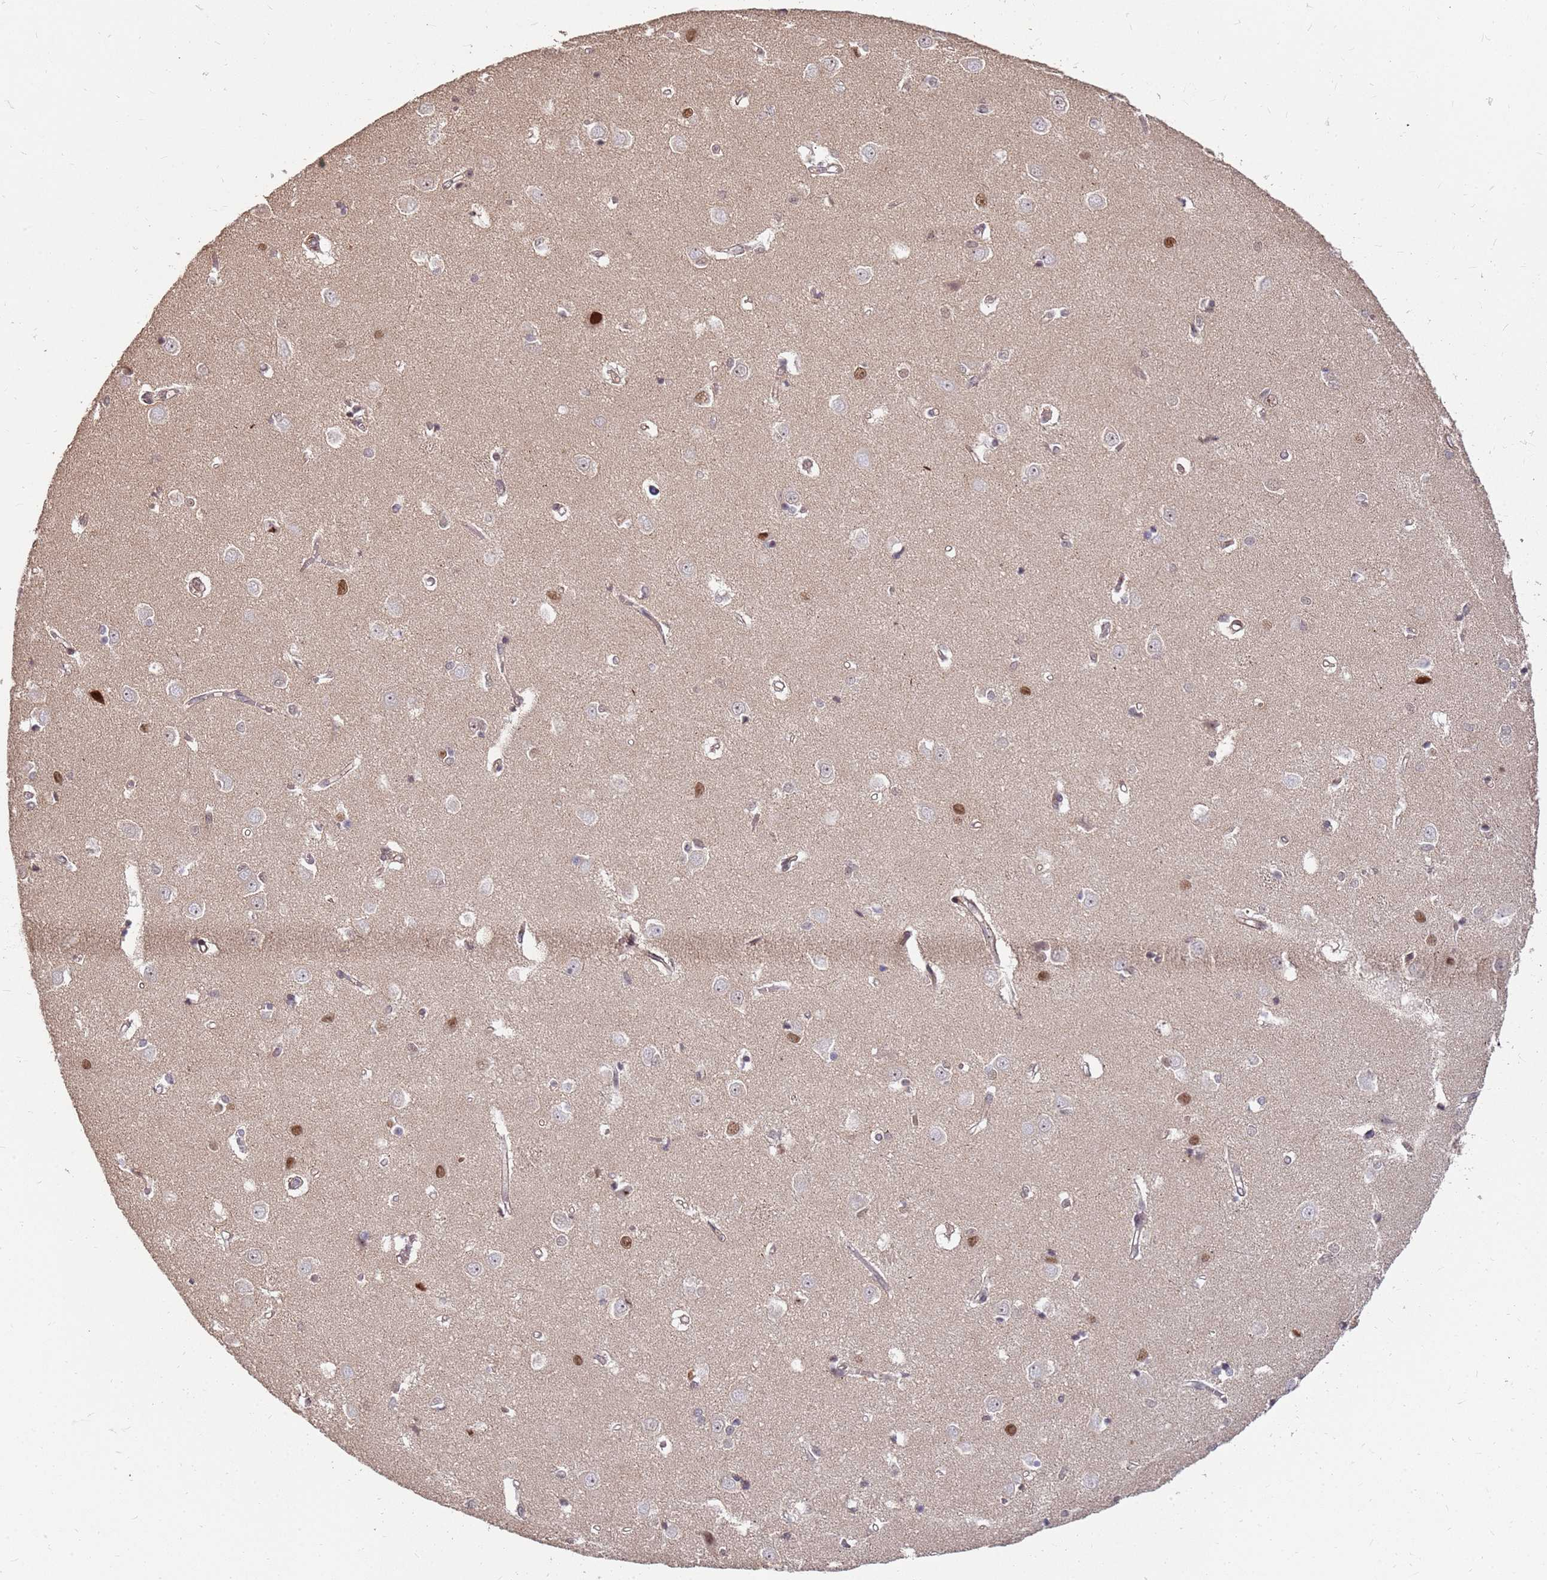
{"staining": {"intensity": "negative", "quantity": "none", "location": "none"}, "tissue": "caudate", "cell_type": "Glial cells", "image_type": "normal", "snomed": [{"axis": "morphology", "description": "Normal tissue, NOS"}, {"axis": "topography", "description": "Lateral ventricle wall"}], "caption": "This is an immunohistochemistry (IHC) photomicrograph of benign human caudate. There is no staining in glial cells.", "gene": "ST18", "patient": {"sex": "male", "age": 37}}